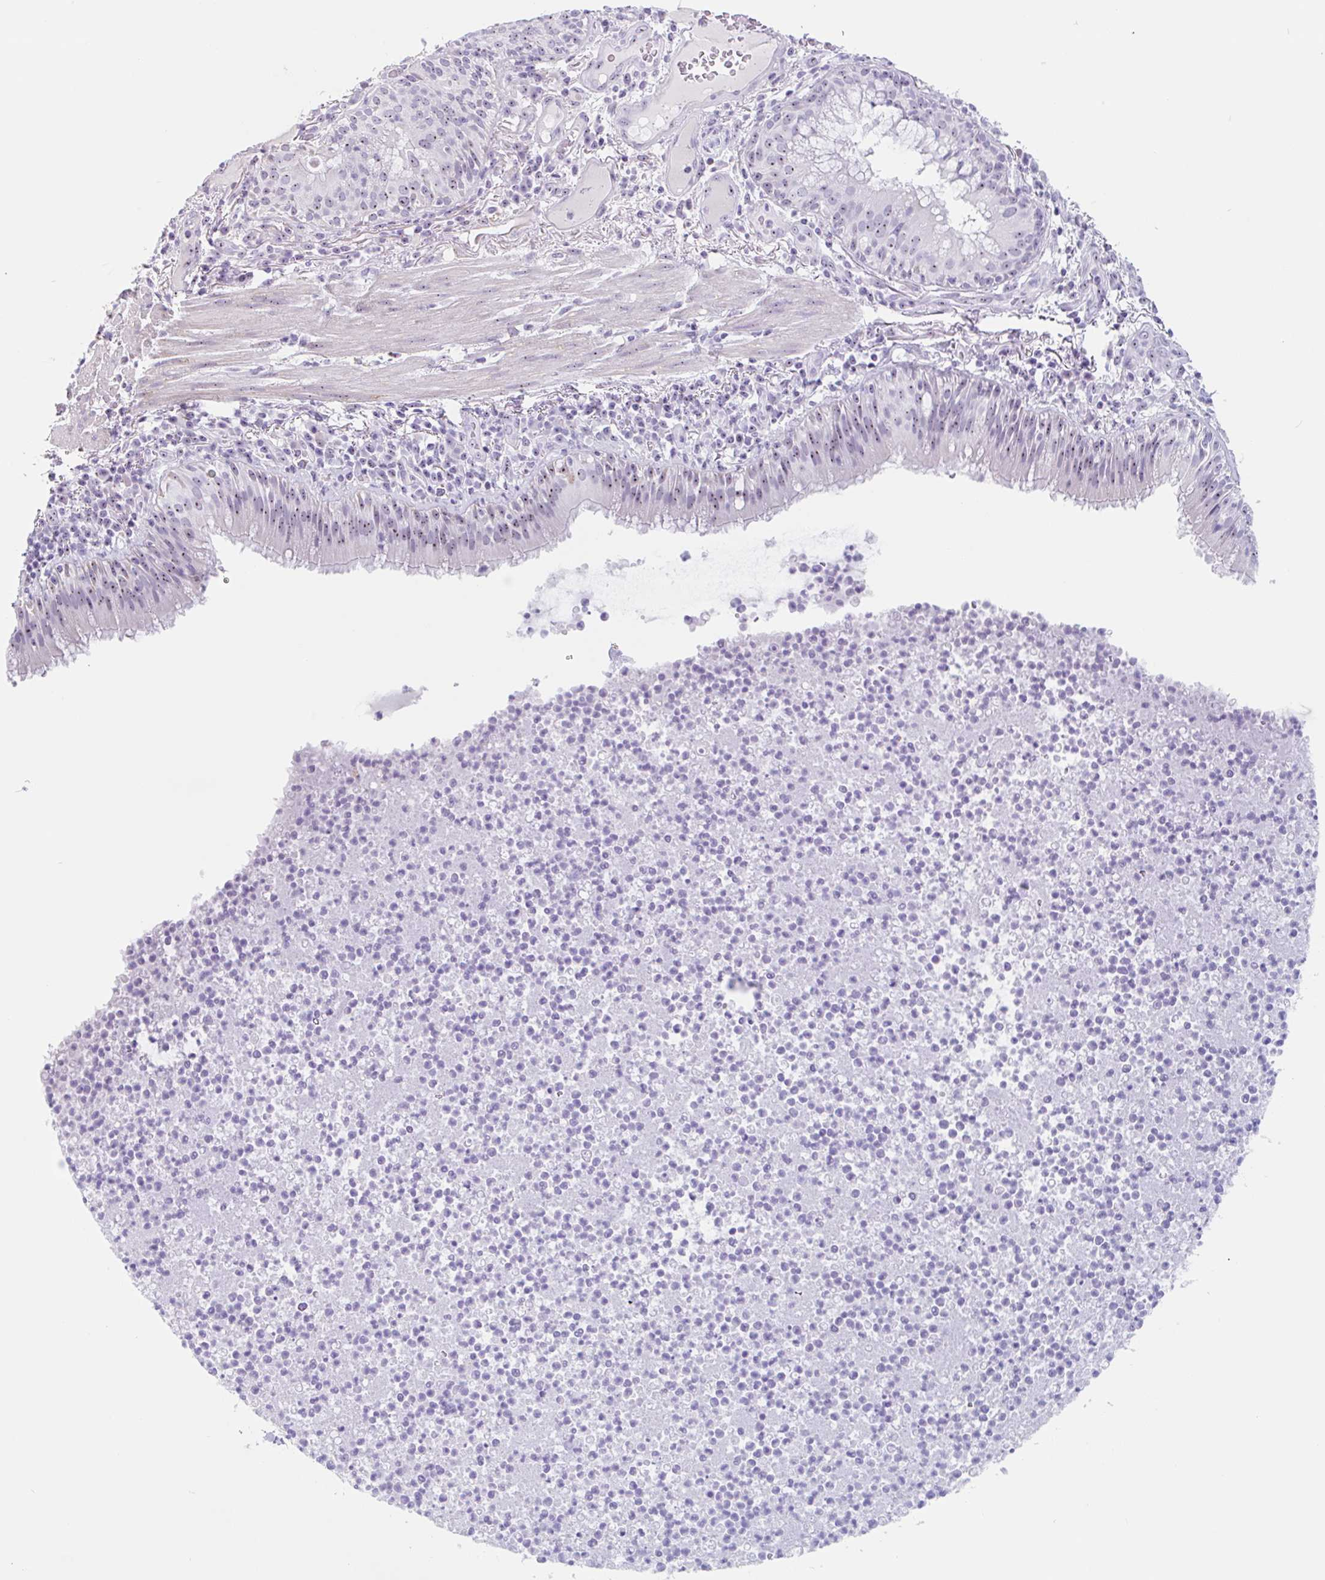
{"staining": {"intensity": "moderate", "quantity": ">75%", "location": "nuclear"}, "tissue": "bronchus", "cell_type": "Respiratory epithelial cells", "image_type": "normal", "snomed": [{"axis": "morphology", "description": "Normal tissue, NOS"}, {"axis": "topography", "description": "Cartilage tissue"}, {"axis": "topography", "description": "Bronchus"}], "caption": "Human bronchus stained with a brown dye demonstrates moderate nuclear positive staining in approximately >75% of respiratory epithelial cells.", "gene": "LENG9", "patient": {"sex": "male", "age": 56}}